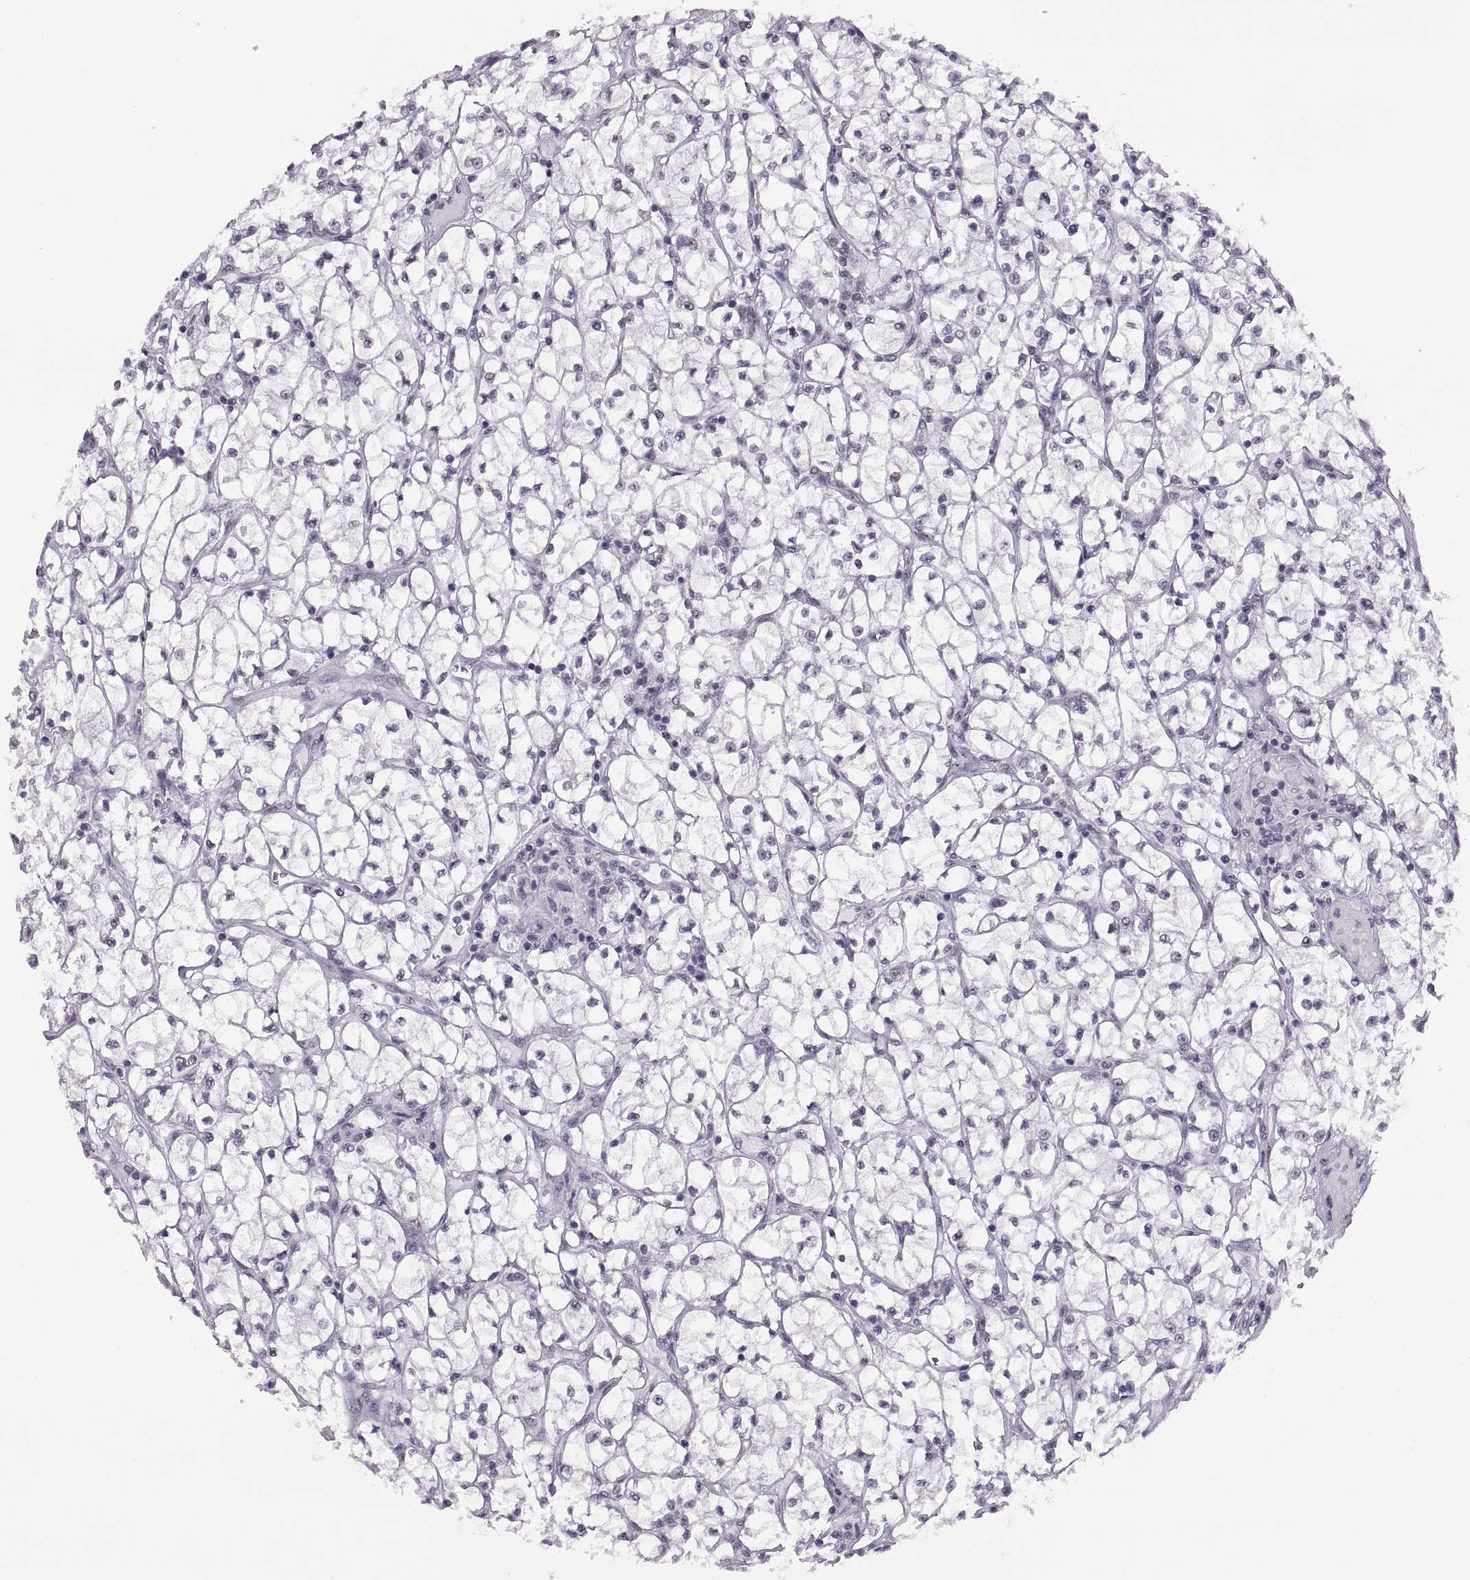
{"staining": {"intensity": "negative", "quantity": "none", "location": "none"}, "tissue": "renal cancer", "cell_type": "Tumor cells", "image_type": "cancer", "snomed": [{"axis": "morphology", "description": "Adenocarcinoma, NOS"}, {"axis": "topography", "description": "Kidney"}], "caption": "High magnification brightfield microscopy of adenocarcinoma (renal) stained with DAB (brown) and counterstained with hematoxylin (blue): tumor cells show no significant expression.", "gene": "CARTPT", "patient": {"sex": "female", "age": 64}}